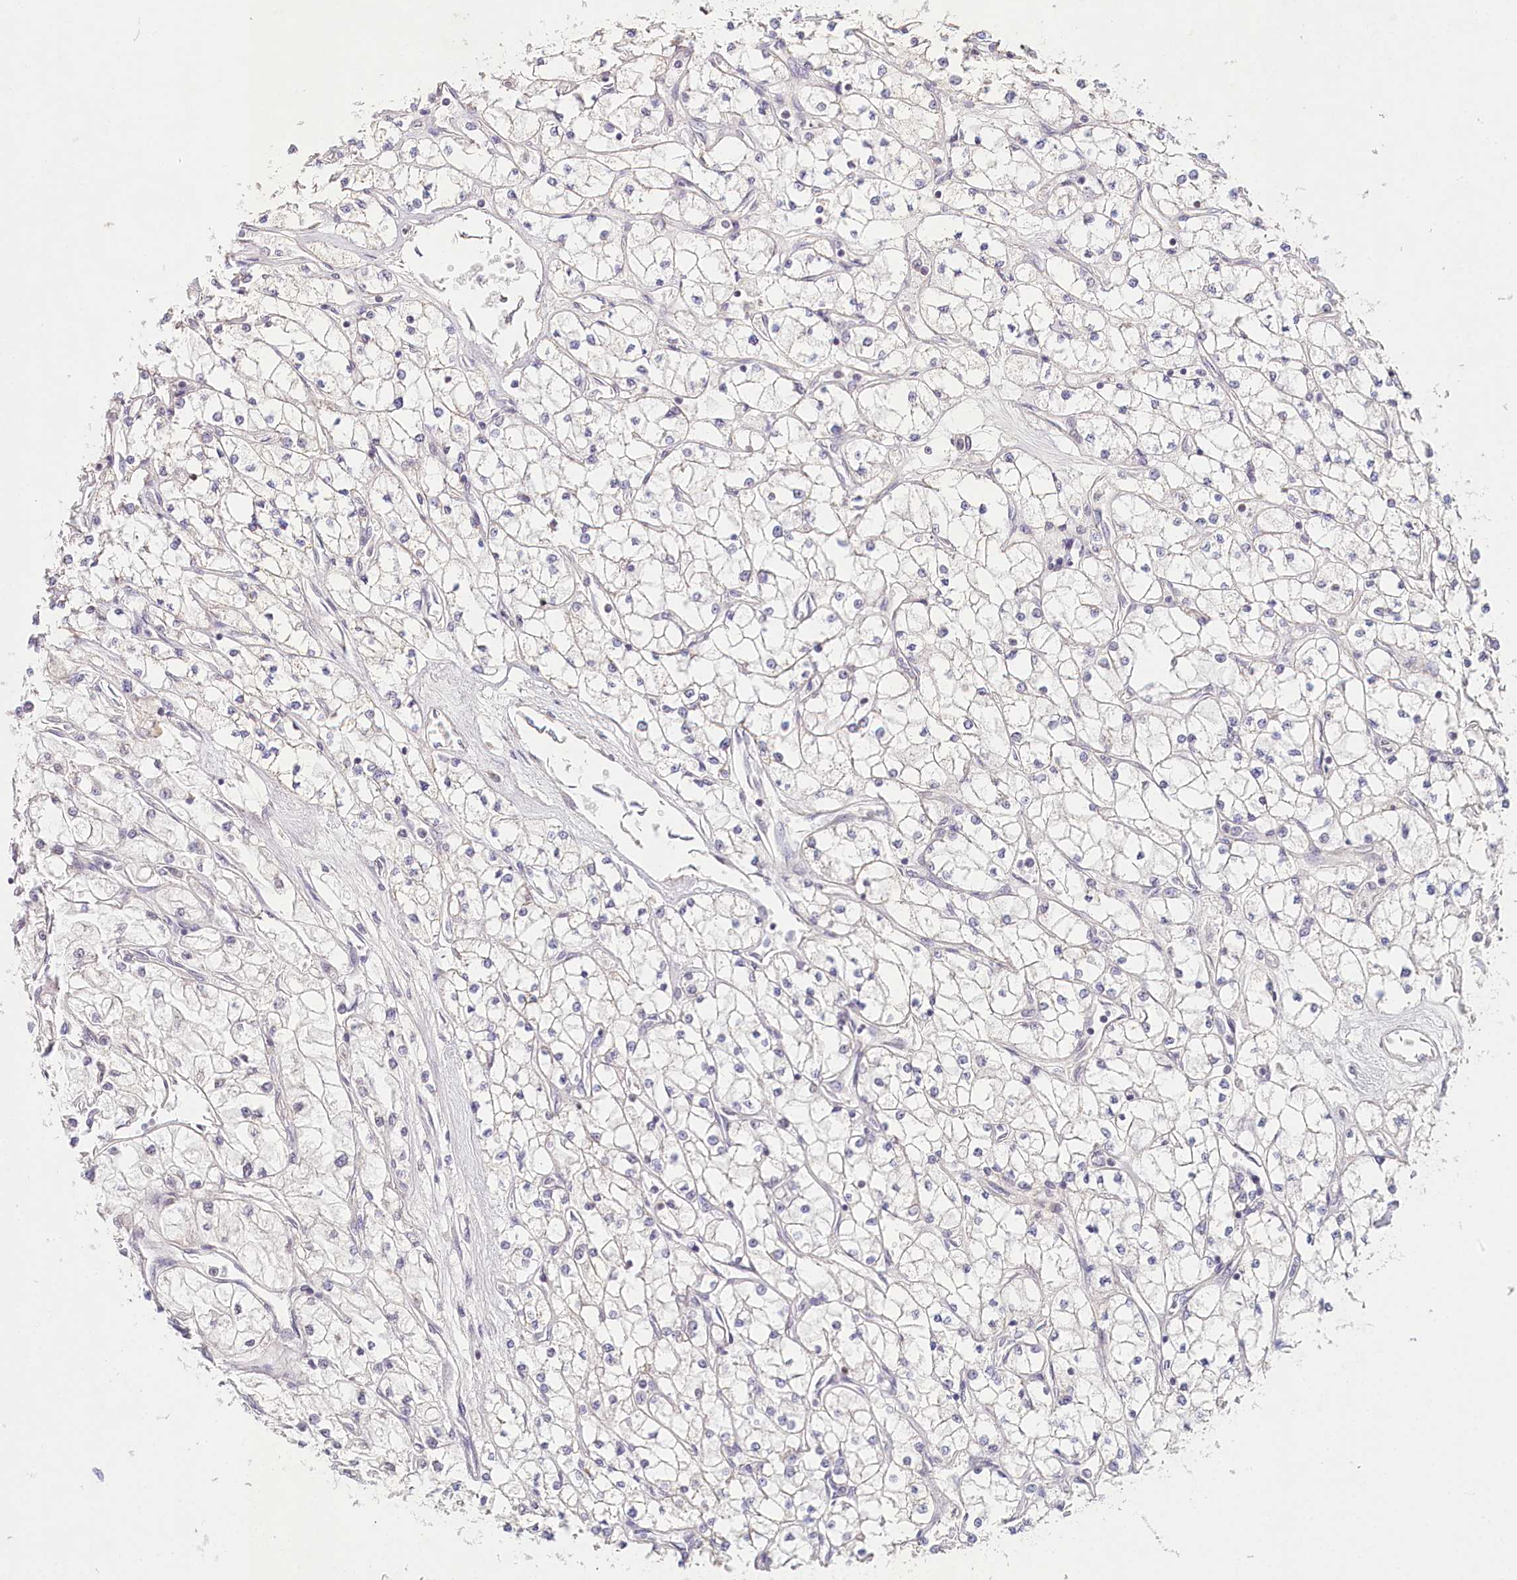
{"staining": {"intensity": "negative", "quantity": "none", "location": "none"}, "tissue": "renal cancer", "cell_type": "Tumor cells", "image_type": "cancer", "snomed": [{"axis": "morphology", "description": "Adenocarcinoma, NOS"}, {"axis": "topography", "description": "Kidney"}], "caption": "This is a histopathology image of immunohistochemistry (IHC) staining of renal cancer (adenocarcinoma), which shows no expression in tumor cells.", "gene": "AMTN", "patient": {"sex": "male", "age": 80}}